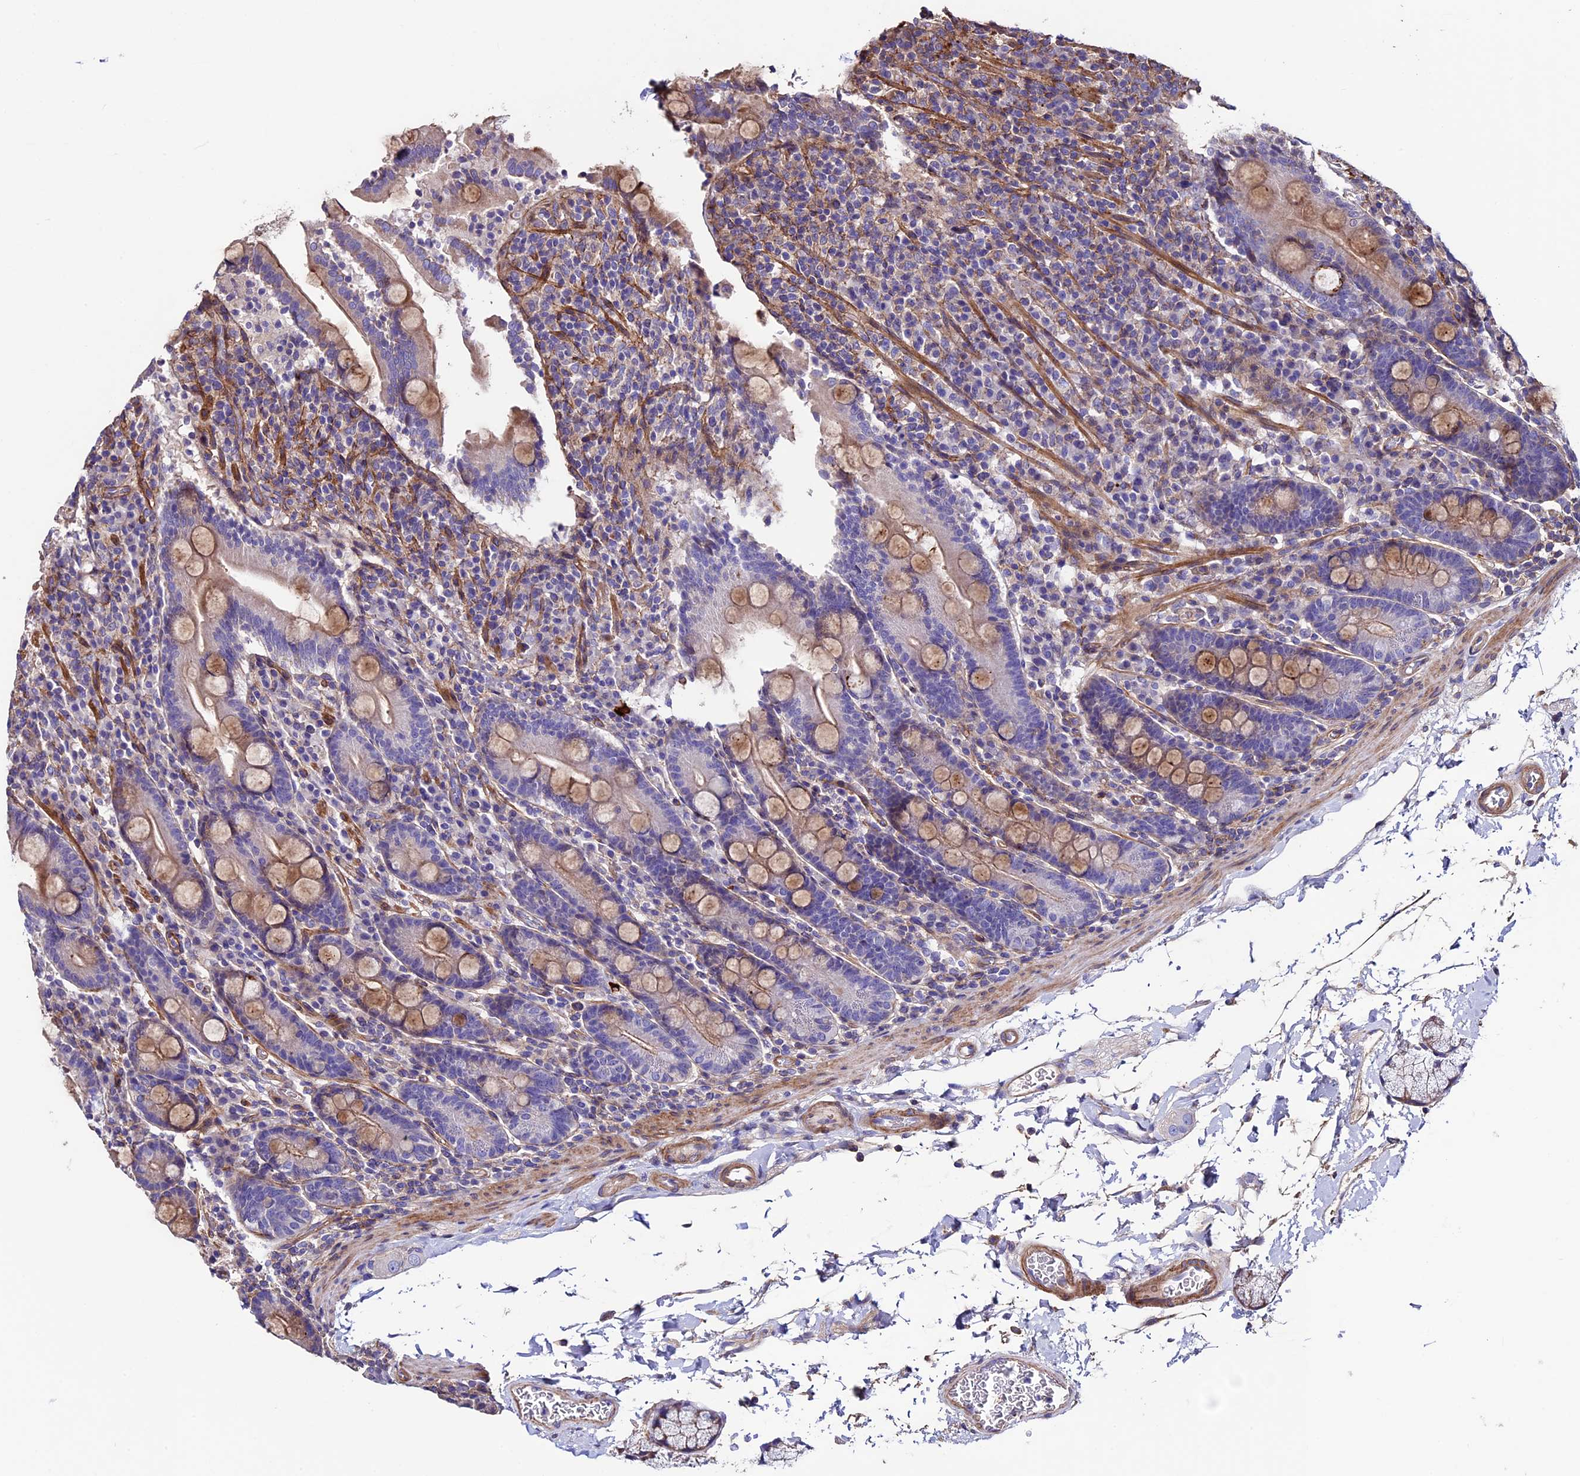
{"staining": {"intensity": "moderate", "quantity": "25%-75%", "location": "cytoplasmic/membranous"}, "tissue": "duodenum", "cell_type": "Glandular cells", "image_type": "normal", "snomed": [{"axis": "morphology", "description": "Normal tissue, NOS"}, {"axis": "topography", "description": "Duodenum"}], "caption": "Glandular cells show medium levels of moderate cytoplasmic/membranous expression in about 25%-75% of cells in unremarkable duodenum. The staining was performed using DAB (3,3'-diaminobenzidine), with brown indicating positive protein expression. Nuclei are stained blue with hematoxylin.", "gene": "EVA1B", "patient": {"sex": "male", "age": 35}}